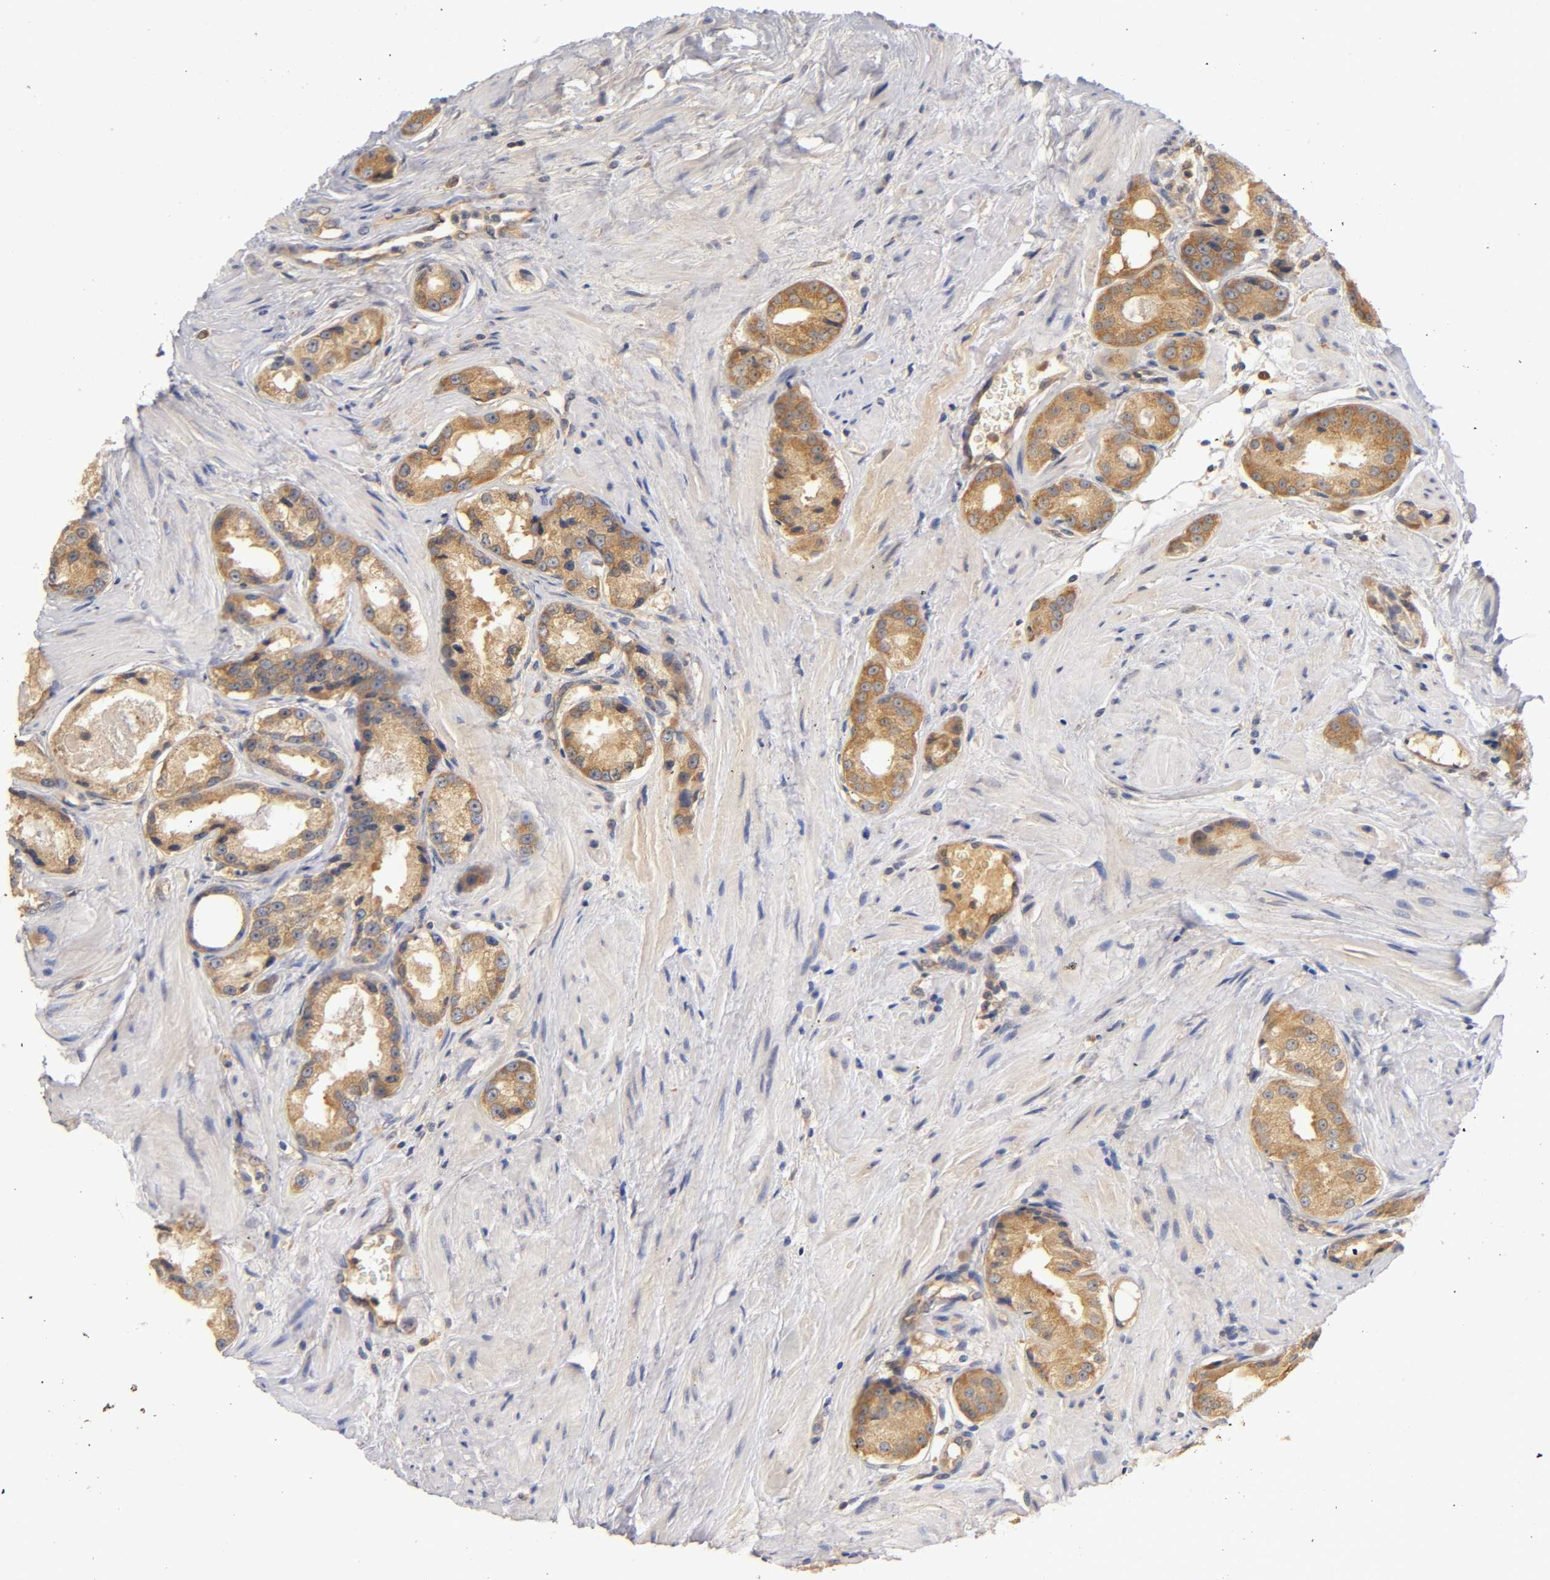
{"staining": {"intensity": "moderate", "quantity": ">75%", "location": "cytoplasmic/membranous"}, "tissue": "prostate cancer", "cell_type": "Tumor cells", "image_type": "cancer", "snomed": [{"axis": "morphology", "description": "Adenocarcinoma, Medium grade"}, {"axis": "topography", "description": "Prostate"}], "caption": "Immunohistochemical staining of prostate cancer shows medium levels of moderate cytoplasmic/membranous positivity in approximately >75% of tumor cells. (Stains: DAB (3,3'-diaminobenzidine) in brown, nuclei in blue, Microscopy: brightfield microscopy at high magnification).", "gene": "RPS29", "patient": {"sex": "male", "age": 60}}